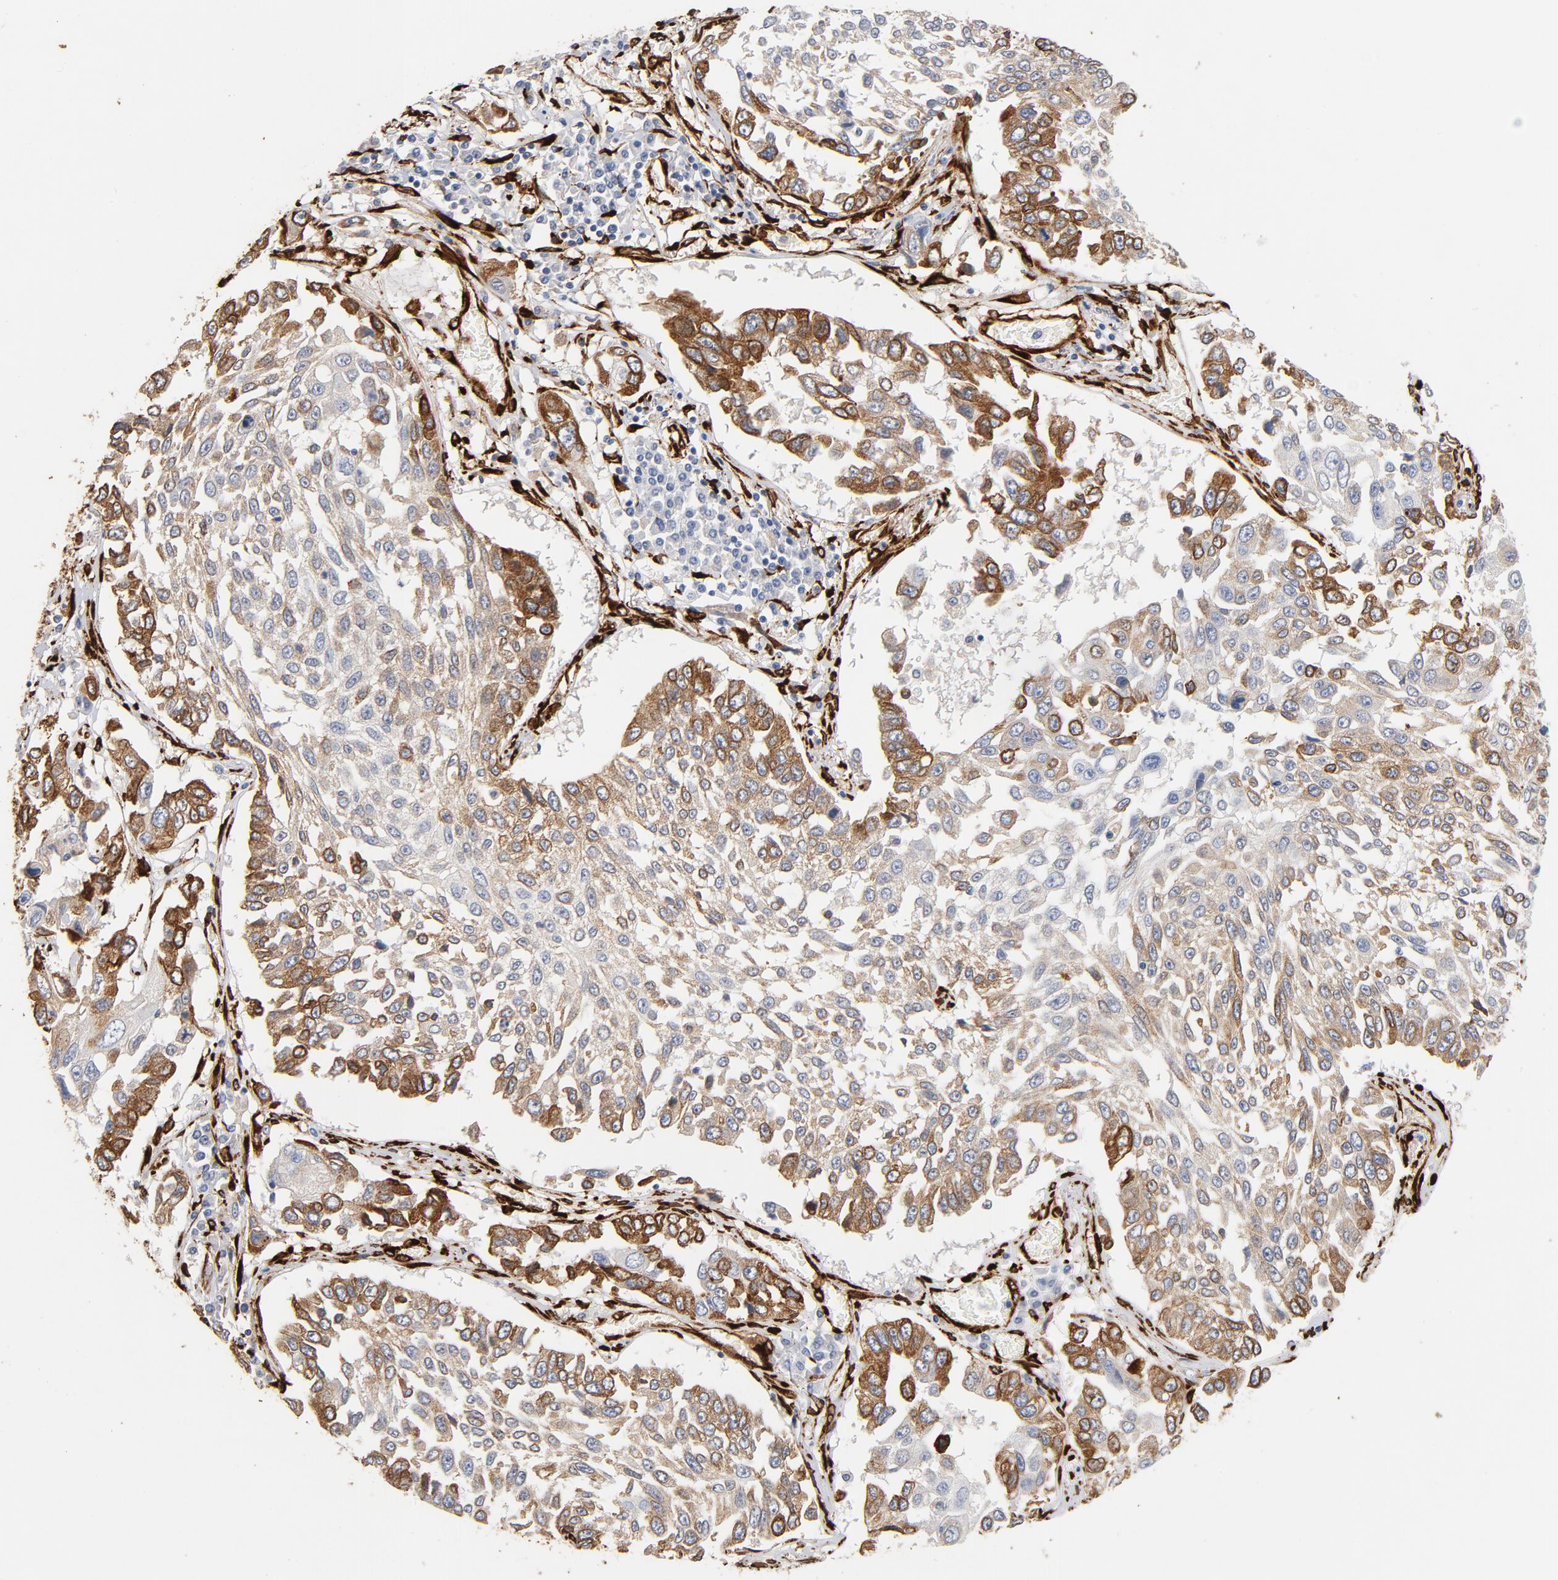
{"staining": {"intensity": "moderate", "quantity": ">75%", "location": "cytoplasmic/membranous"}, "tissue": "lung cancer", "cell_type": "Tumor cells", "image_type": "cancer", "snomed": [{"axis": "morphology", "description": "Squamous cell carcinoma, NOS"}, {"axis": "topography", "description": "Lung"}], "caption": "Squamous cell carcinoma (lung) tissue shows moderate cytoplasmic/membranous expression in approximately >75% of tumor cells, visualized by immunohistochemistry.", "gene": "SERPINH1", "patient": {"sex": "male", "age": 71}}